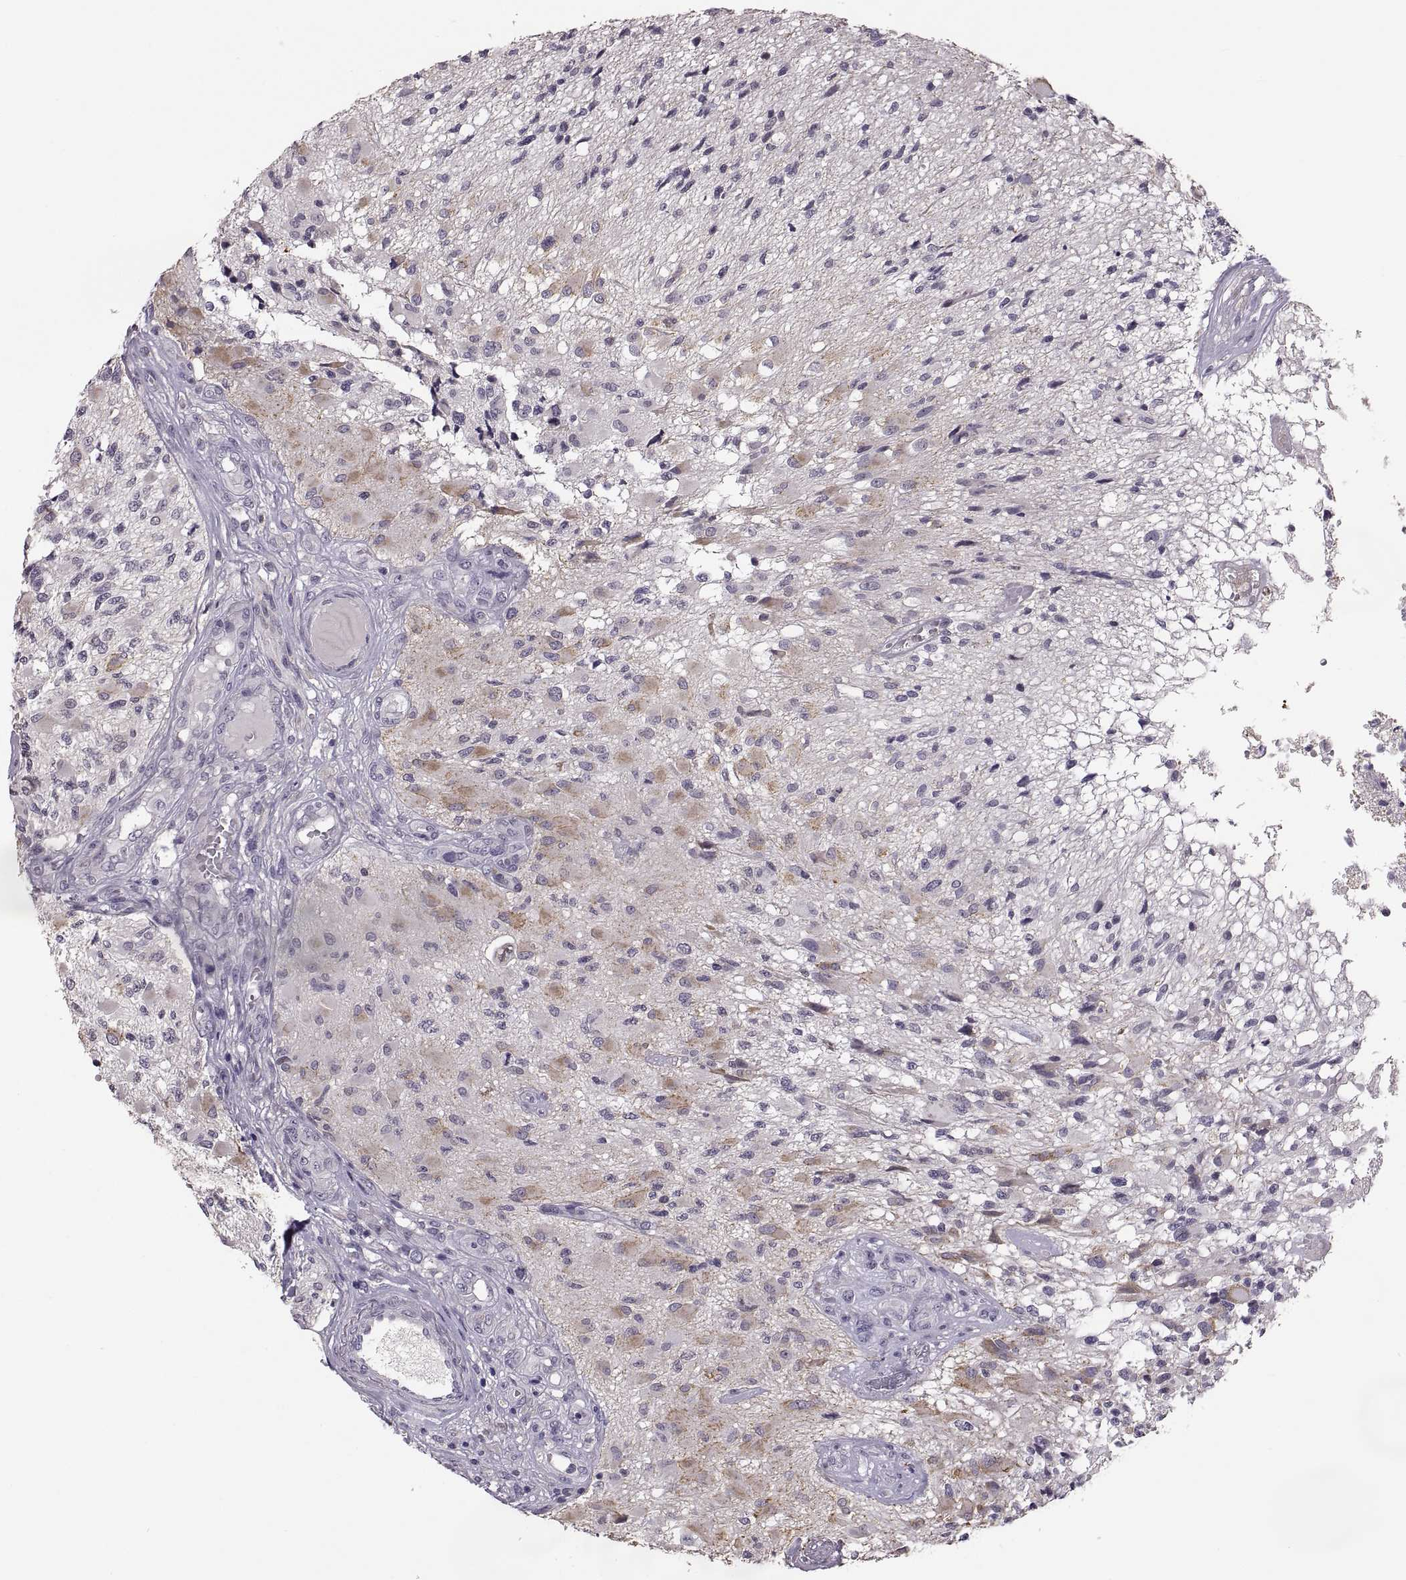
{"staining": {"intensity": "negative", "quantity": "none", "location": "none"}, "tissue": "glioma", "cell_type": "Tumor cells", "image_type": "cancer", "snomed": [{"axis": "morphology", "description": "Glioma, malignant, High grade"}, {"axis": "topography", "description": "Brain"}], "caption": "Micrograph shows no protein staining in tumor cells of glioma tissue.", "gene": "MAGEB18", "patient": {"sex": "female", "age": 63}}